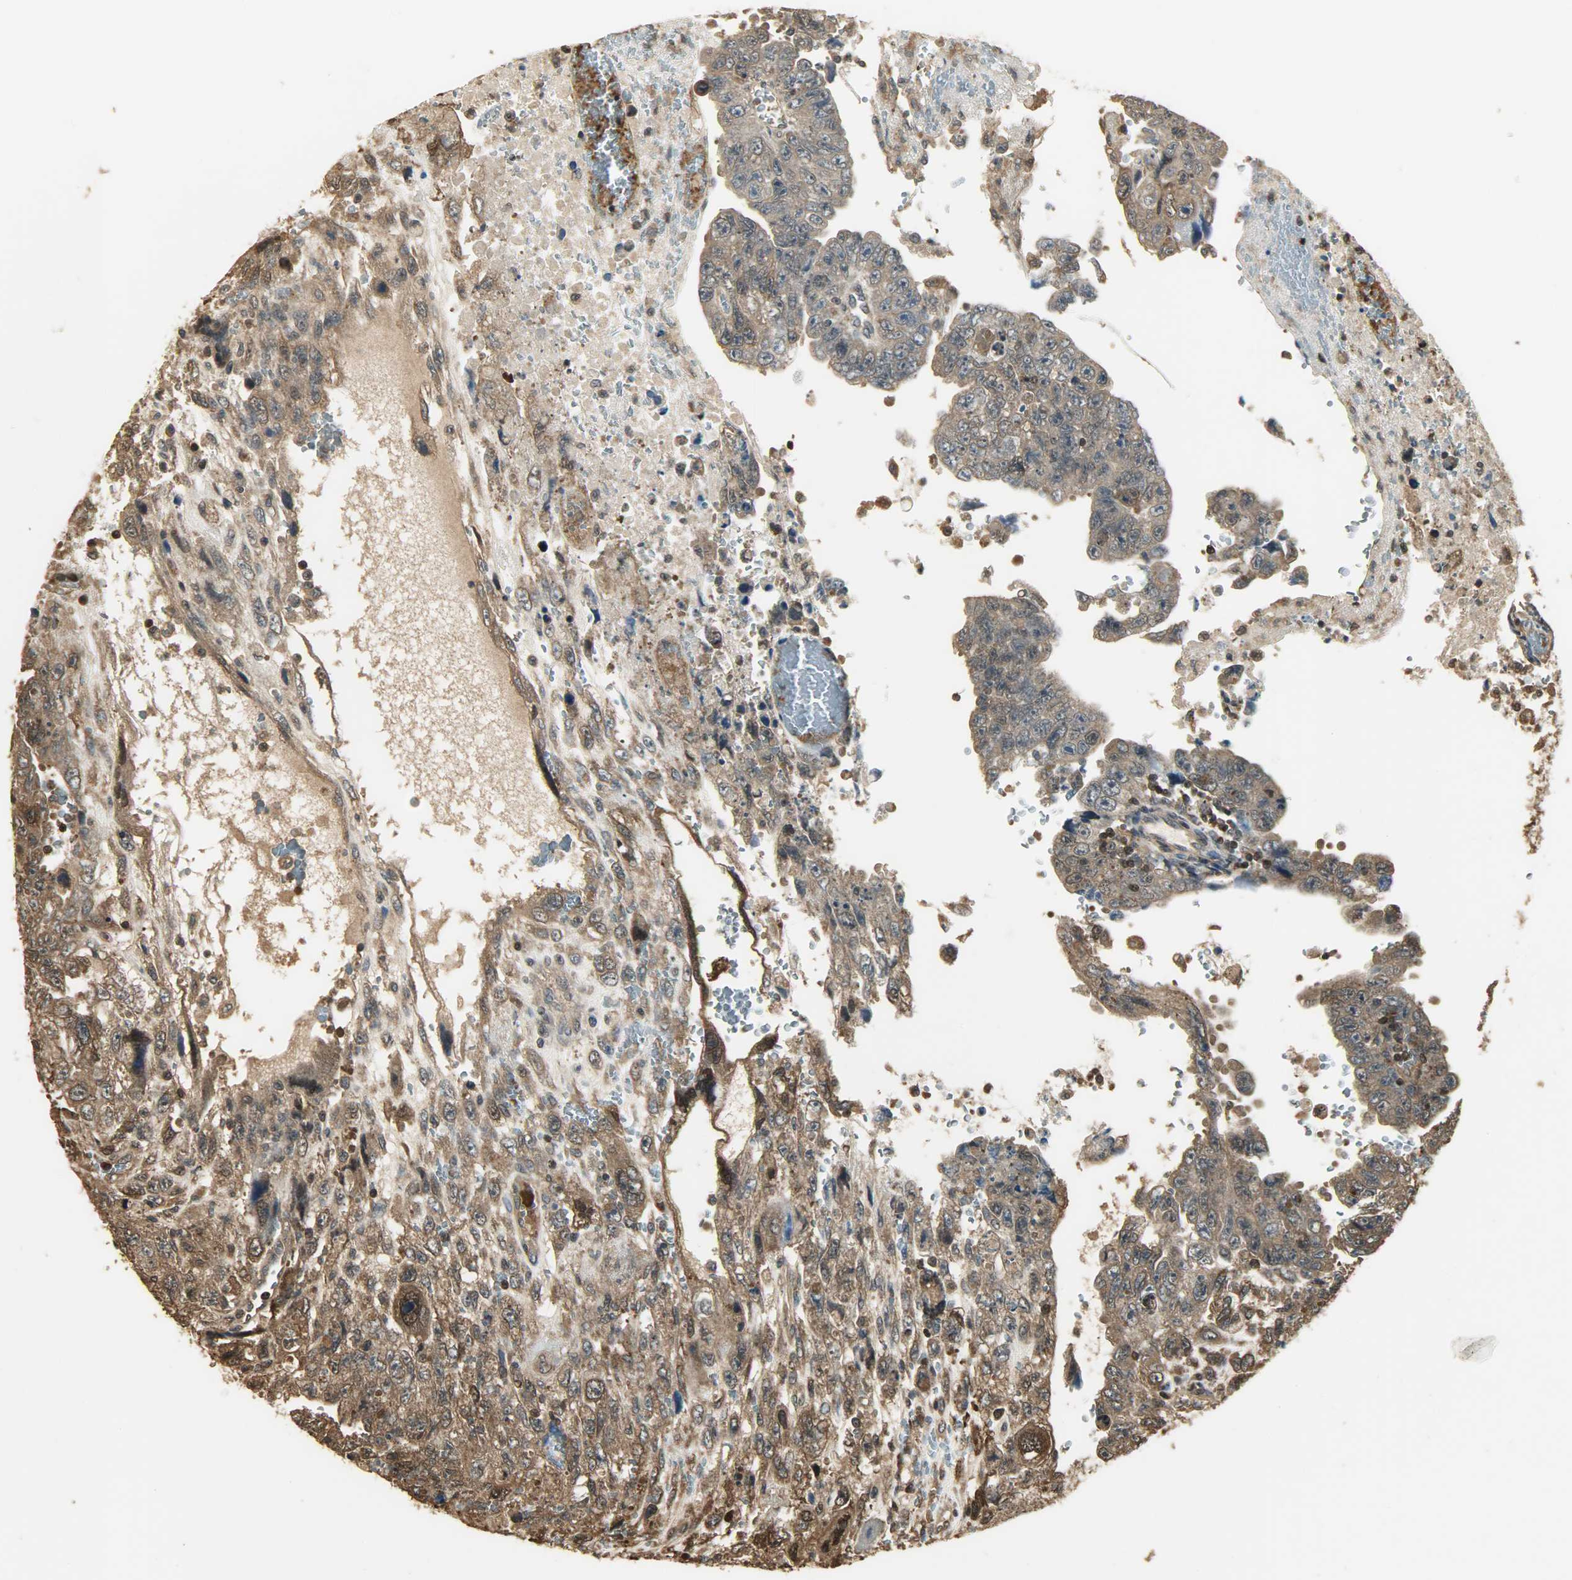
{"staining": {"intensity": "moderate", "quantity": ">75%", "location": "cytoplasmic/membranous"}, "tissue": "testis cancer", "cell_type": "Tumor cells", "image_type": "cancer", "snomed": [{"axis": "morphology", "description": "Carcinoma, Embryonal, NOS"}, {"axis": "topography", "description": "Testis"}], "caption": "Embryonal carcinoma (testis) was stained to show a protein in brown. There is medium levels of moderate cytoplasmic/membranous positivity in approximately >75% of tumor cells.", "gene": "YWHAZ", "patient": {"sex": "male", "age": 28}}